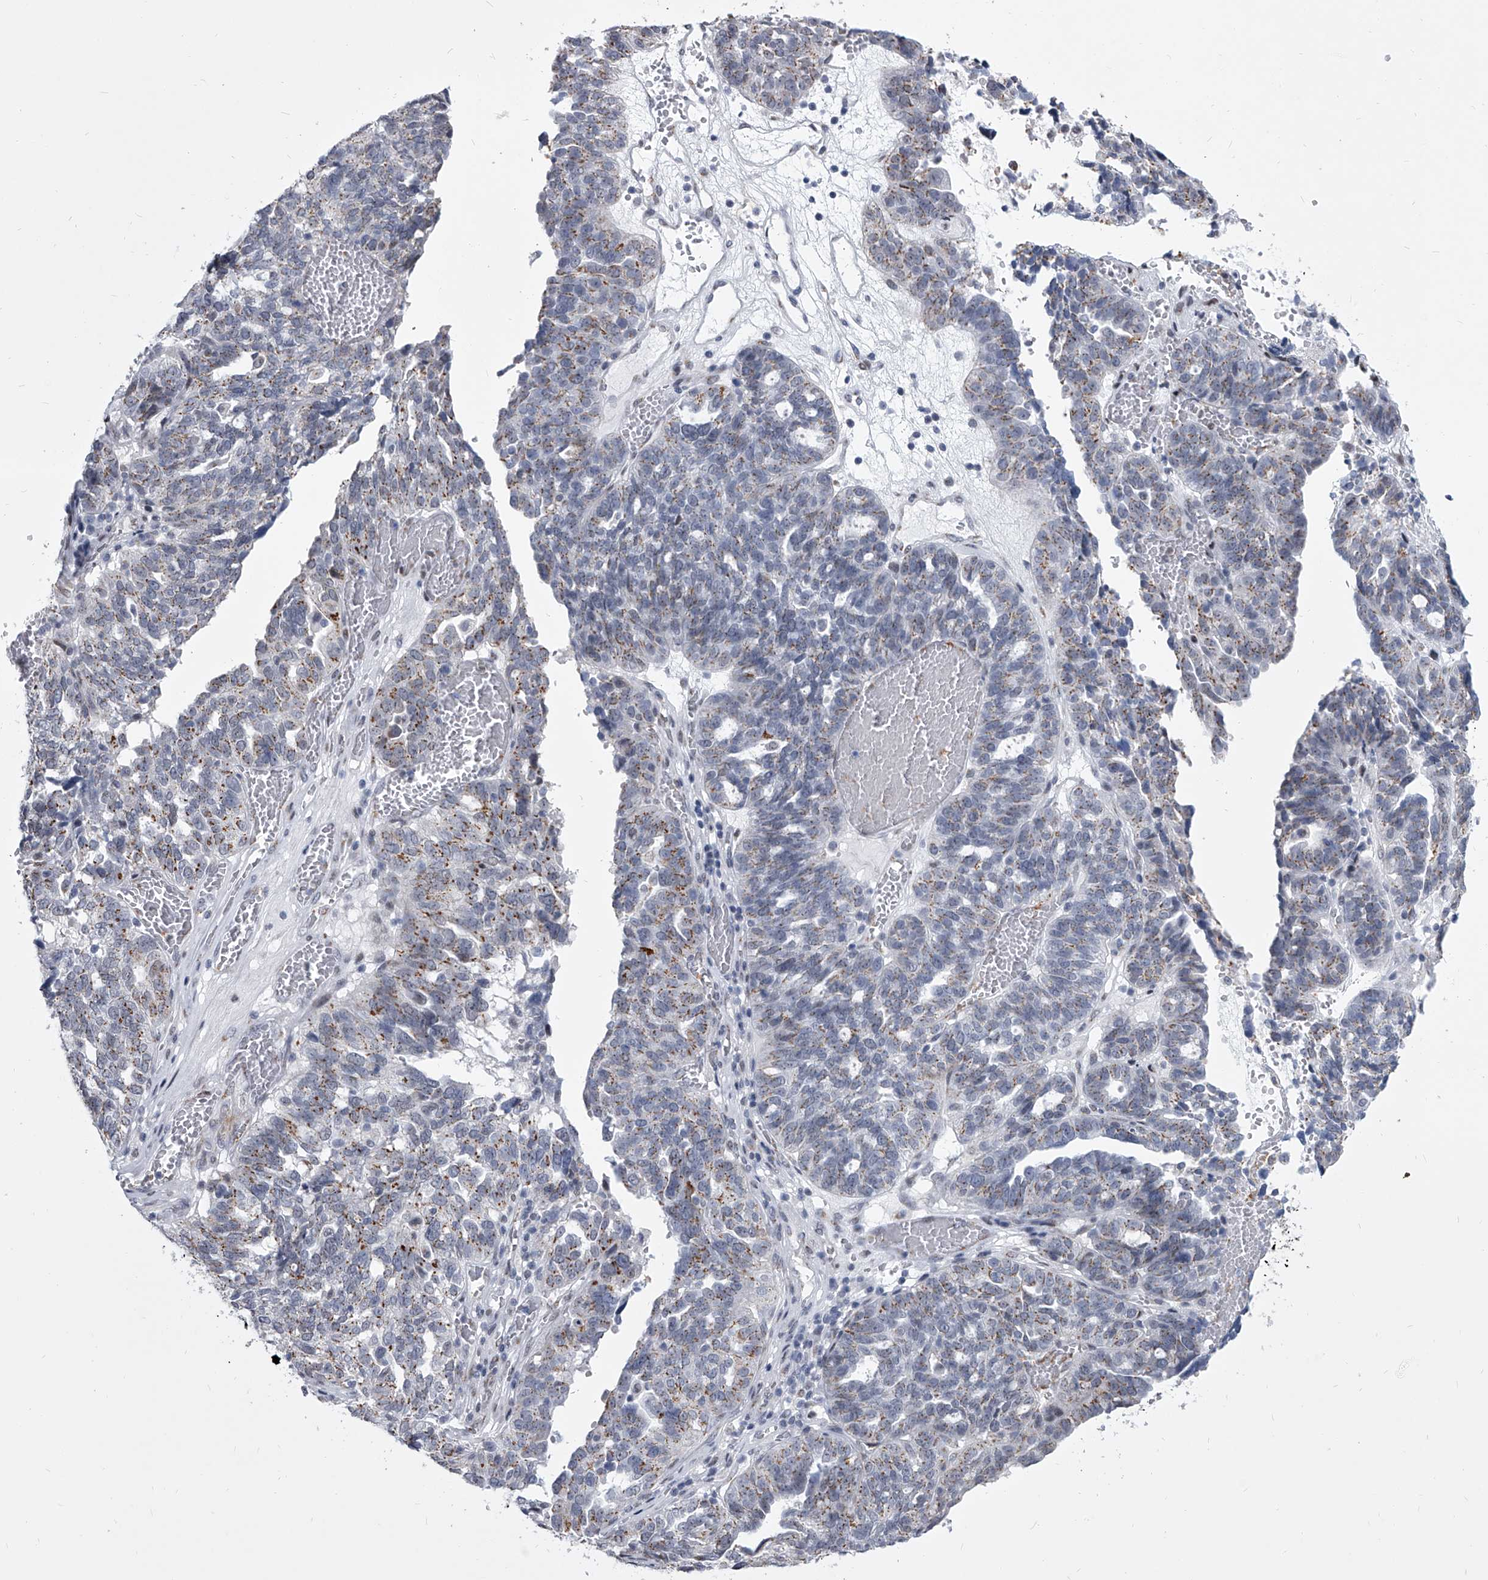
{"staining": {"intensity": "moderate", "quantity": "<25%", "location": "cytoplasmic/membranous"}, "tissue": "ovarian cancer", "cell_type": "Tumor cells", "image_type": "cancer", "snomed": [{"axis": "morphology", "description": "Cystadenocarcinoma, serous, NOS"}, {"axis": "topography", "description": "Ovary"}], "caption": "The image displays a brown stain indicating the presence of a protein in the cytoplasmic/membranous of tumor cells in ovarian serous cystadenocarcinoma. The staining was performed using DAB (3,3'-diaminobenzidine) to visualize the protein expression in brown, while the nuclei were stained in blue with hematoxylin (Magnification: 20x).", "gene": "EVA1C", "patient": {"sex": "female", "age": 59}}